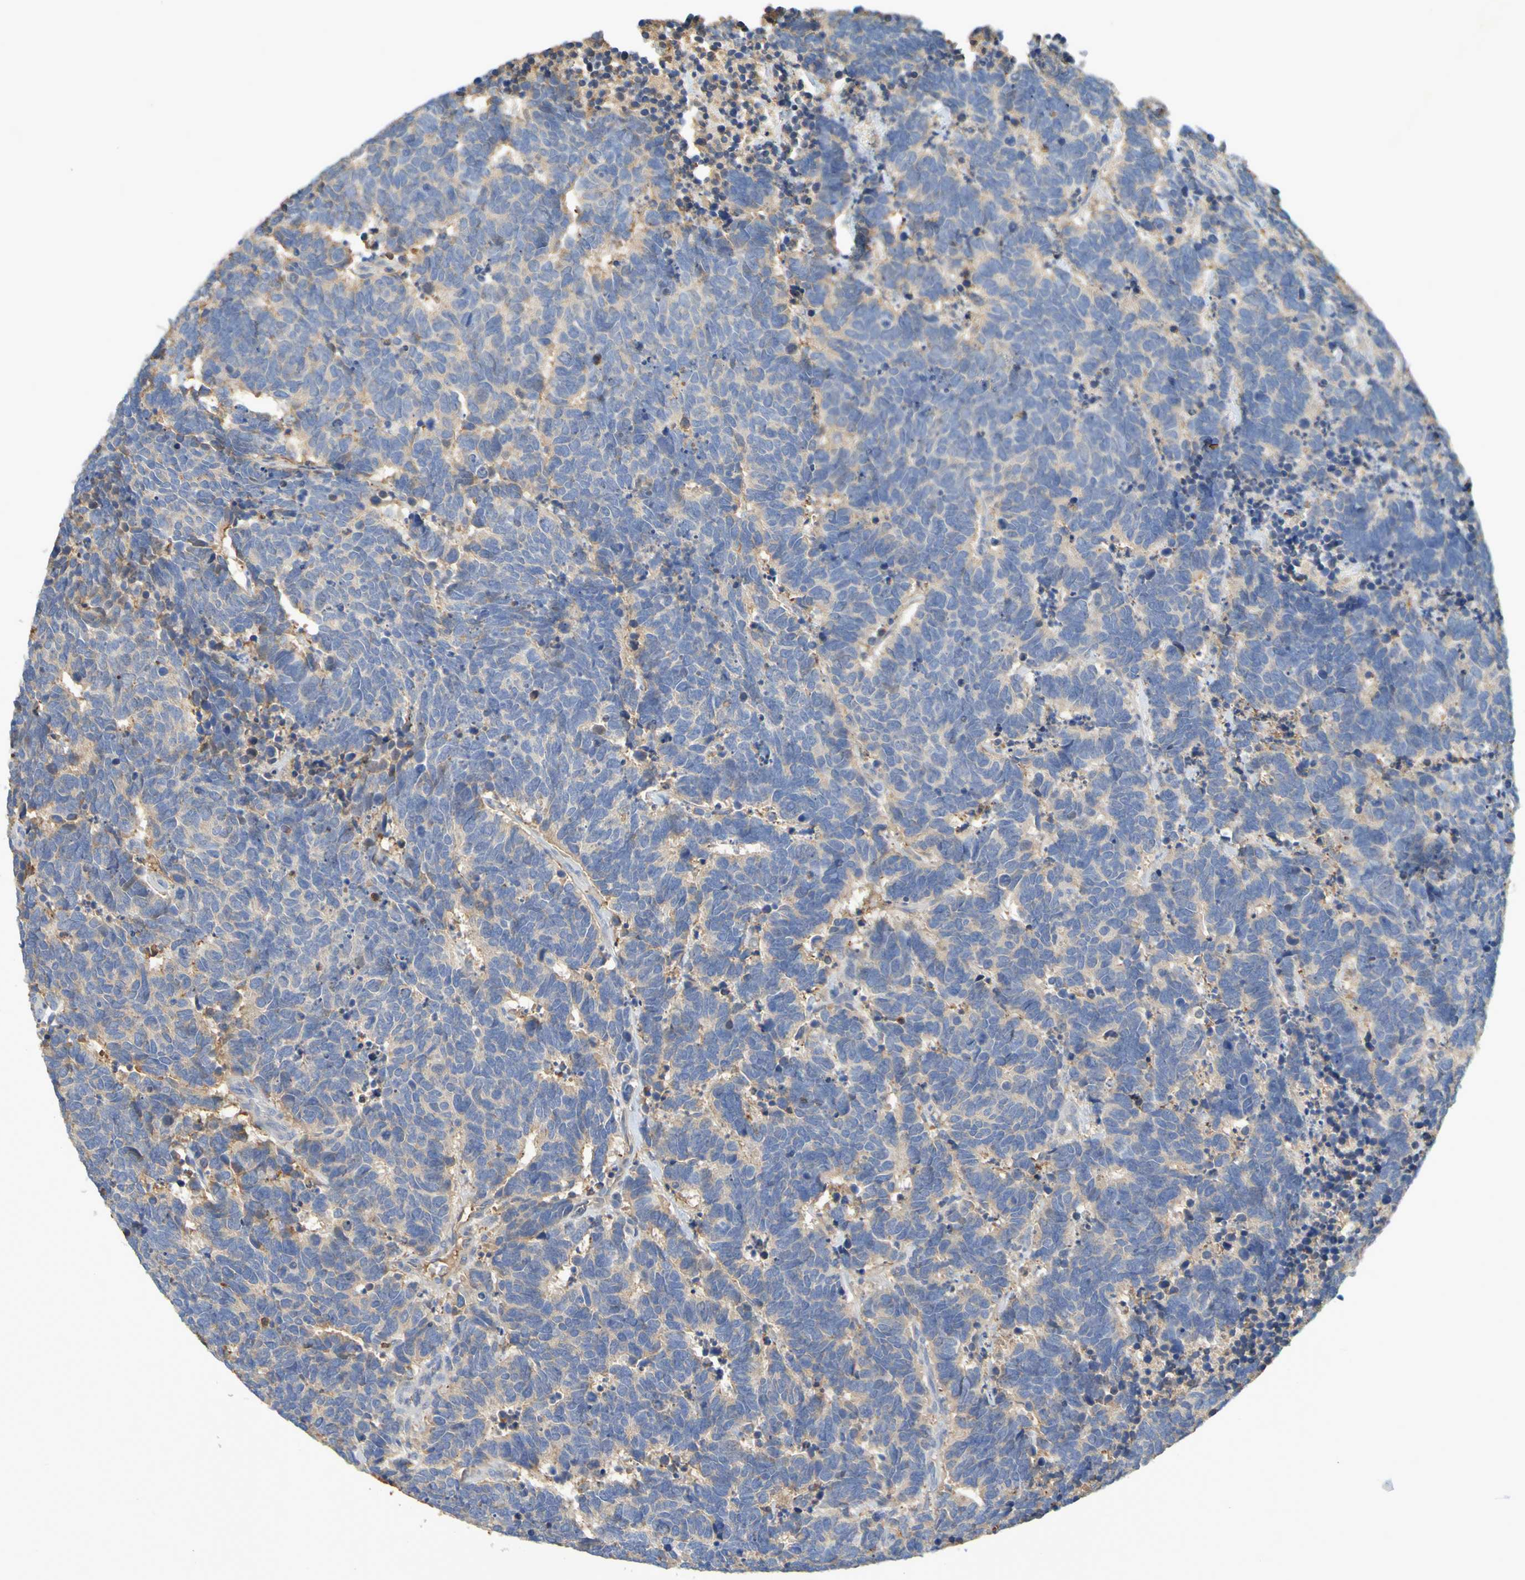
{"staining": {"intensity": "weak", "quantity": "25%-75%", "location": "cytoplasmic/membranous"}, "tissue": "carcinoid", "cell_type": "Tumor cells", "image_type": "cancer", "snomed": [{"axis": "morphology", "description": "Carcinoma, NOS"}, {"axis": "morphology", "description": "Carcinoid, malignant, NOS"}, {"axis": "topography", "description": "Urinary bladder"}], "caption": "Carcinoid stained with DAB immunohistochemistry displays low levels of weak cytoplasmic/membranous expression in approximately 25%-75% of tumor cells.", "gene": "GAB3", "patient": {"sex": "male", "age": 57}}